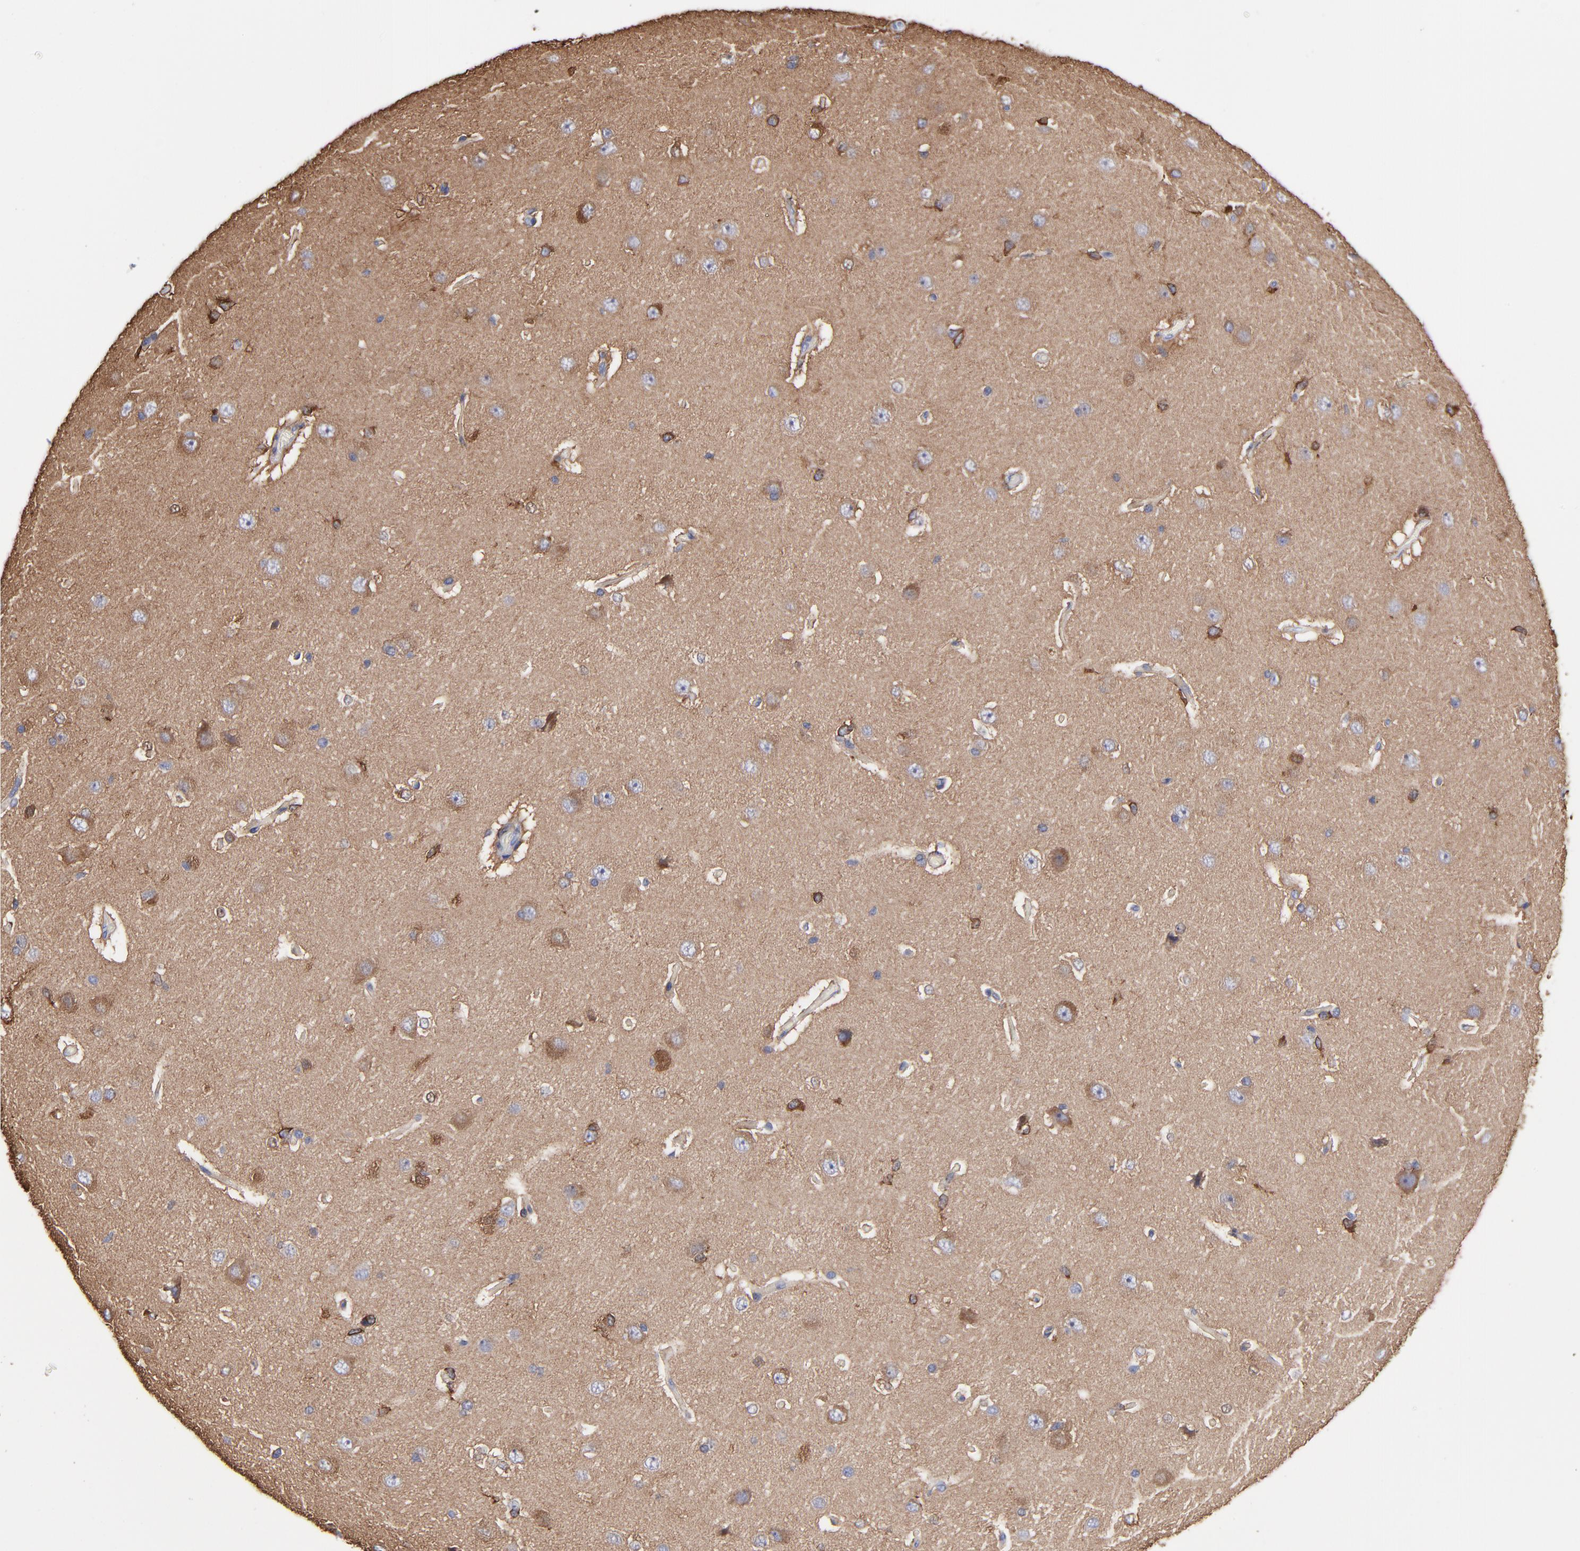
{"staining": {"intensity": "negative", "quantity": "none", "location": "none"}, "tissue": "cerebral cortex", "cell_type": "Endothelial cells", "image_type": "normal", "snomed": [{"axis": "morphology", "description": "Normal tissue, NOS"}, {"axis": "topography", "description": "Cerebral cortex"}], "caption": "Endothelial cells show no significant positivity in unremarkable cerebral cortex.", "gene": "CILP", "patient": {"sex": "female", "age": 45}}